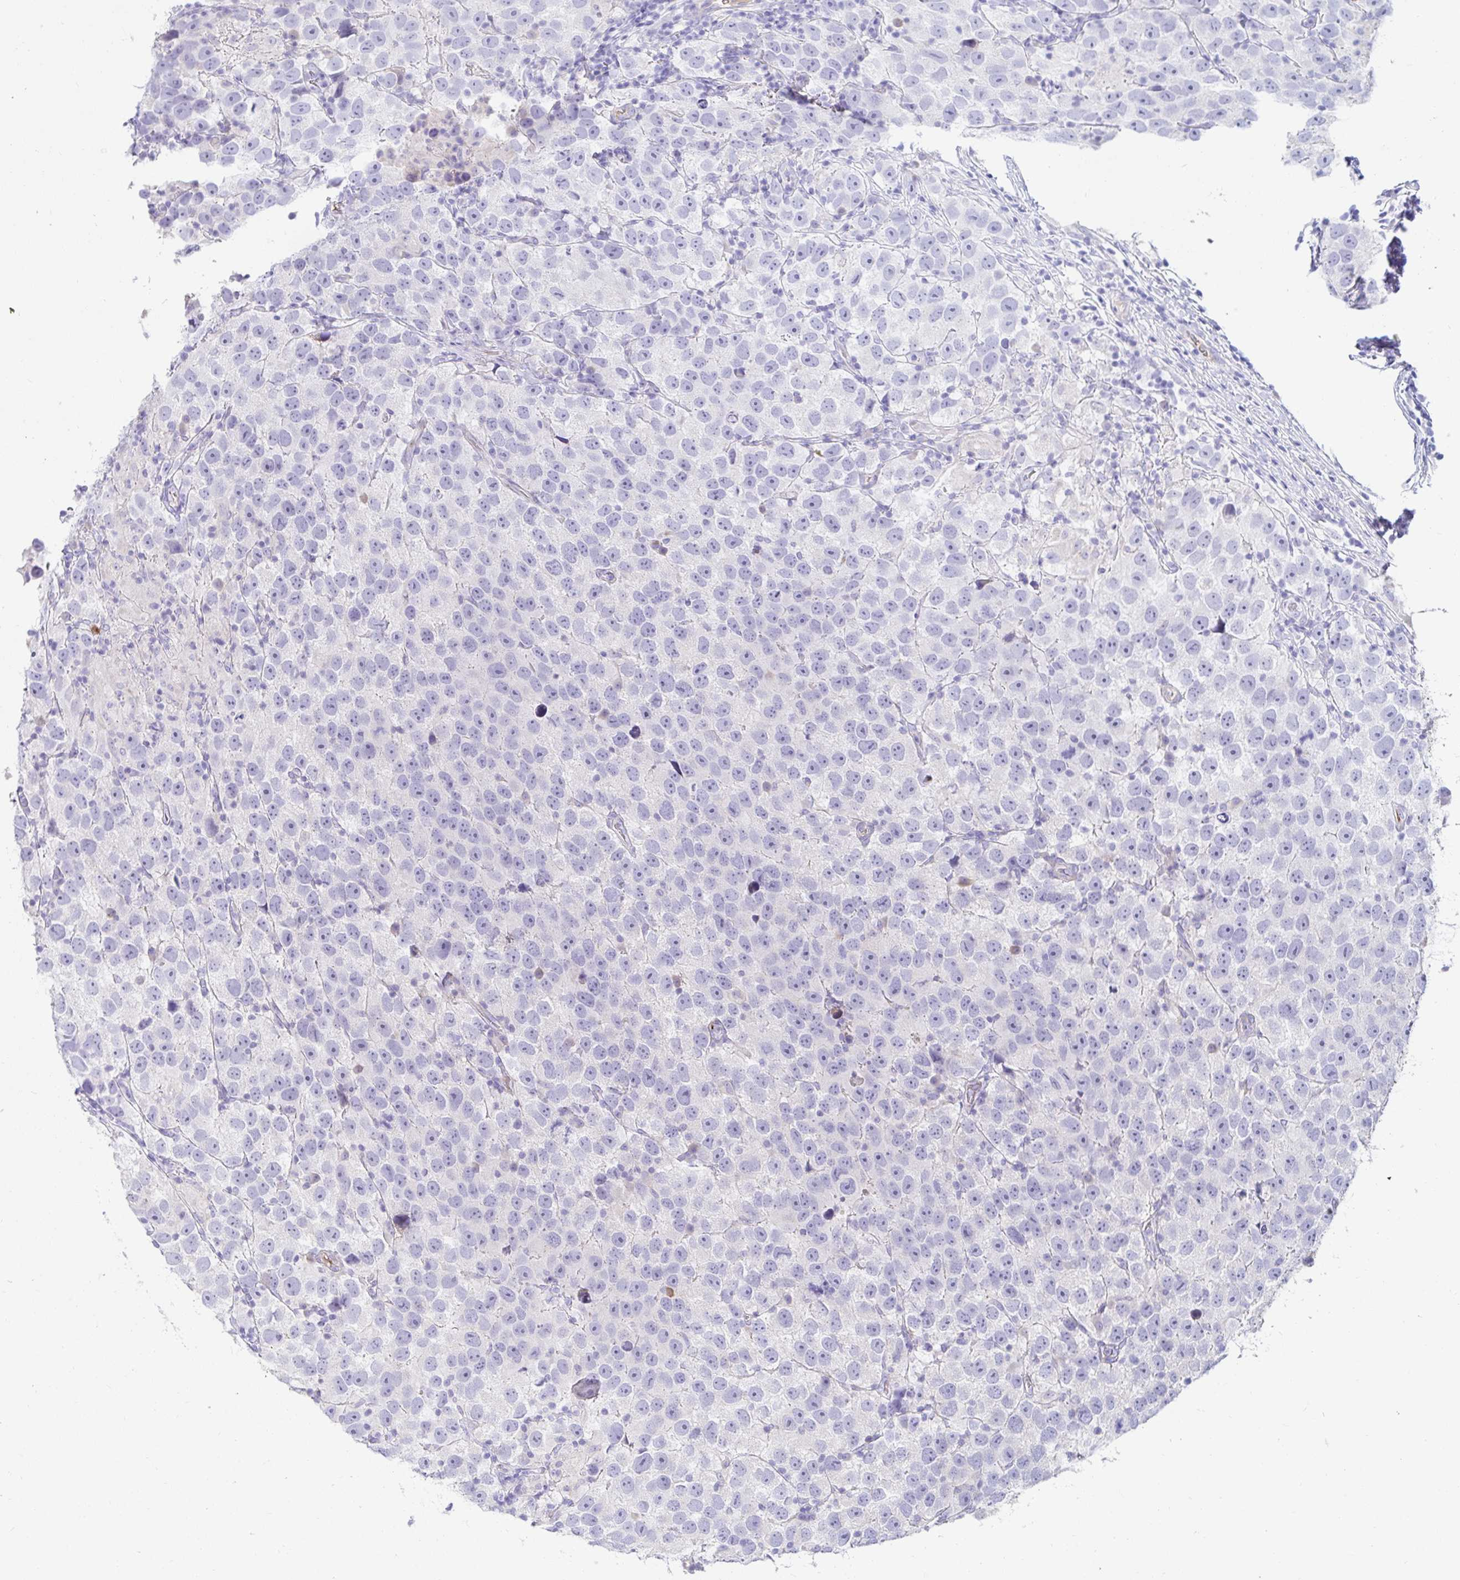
{"staining": {"intensity": "negative", "quantity": "none", "location": "none"}, "tissue": "testis cancer", "cell_type": "Tumor cells", "image_type": "cancer", "snomed": [{"axis": "morphology", "description": "Seminoma, NOS"}, {"axis": "topography", "description": "Testis"}], "caption": "High power microscopy photomicrograph of an IHC photomicrograph of testis cancer, revealing no significant expression in tumor cells.", "gene": "C4orf17", "patient": {"sex": "male", "age": 26}}